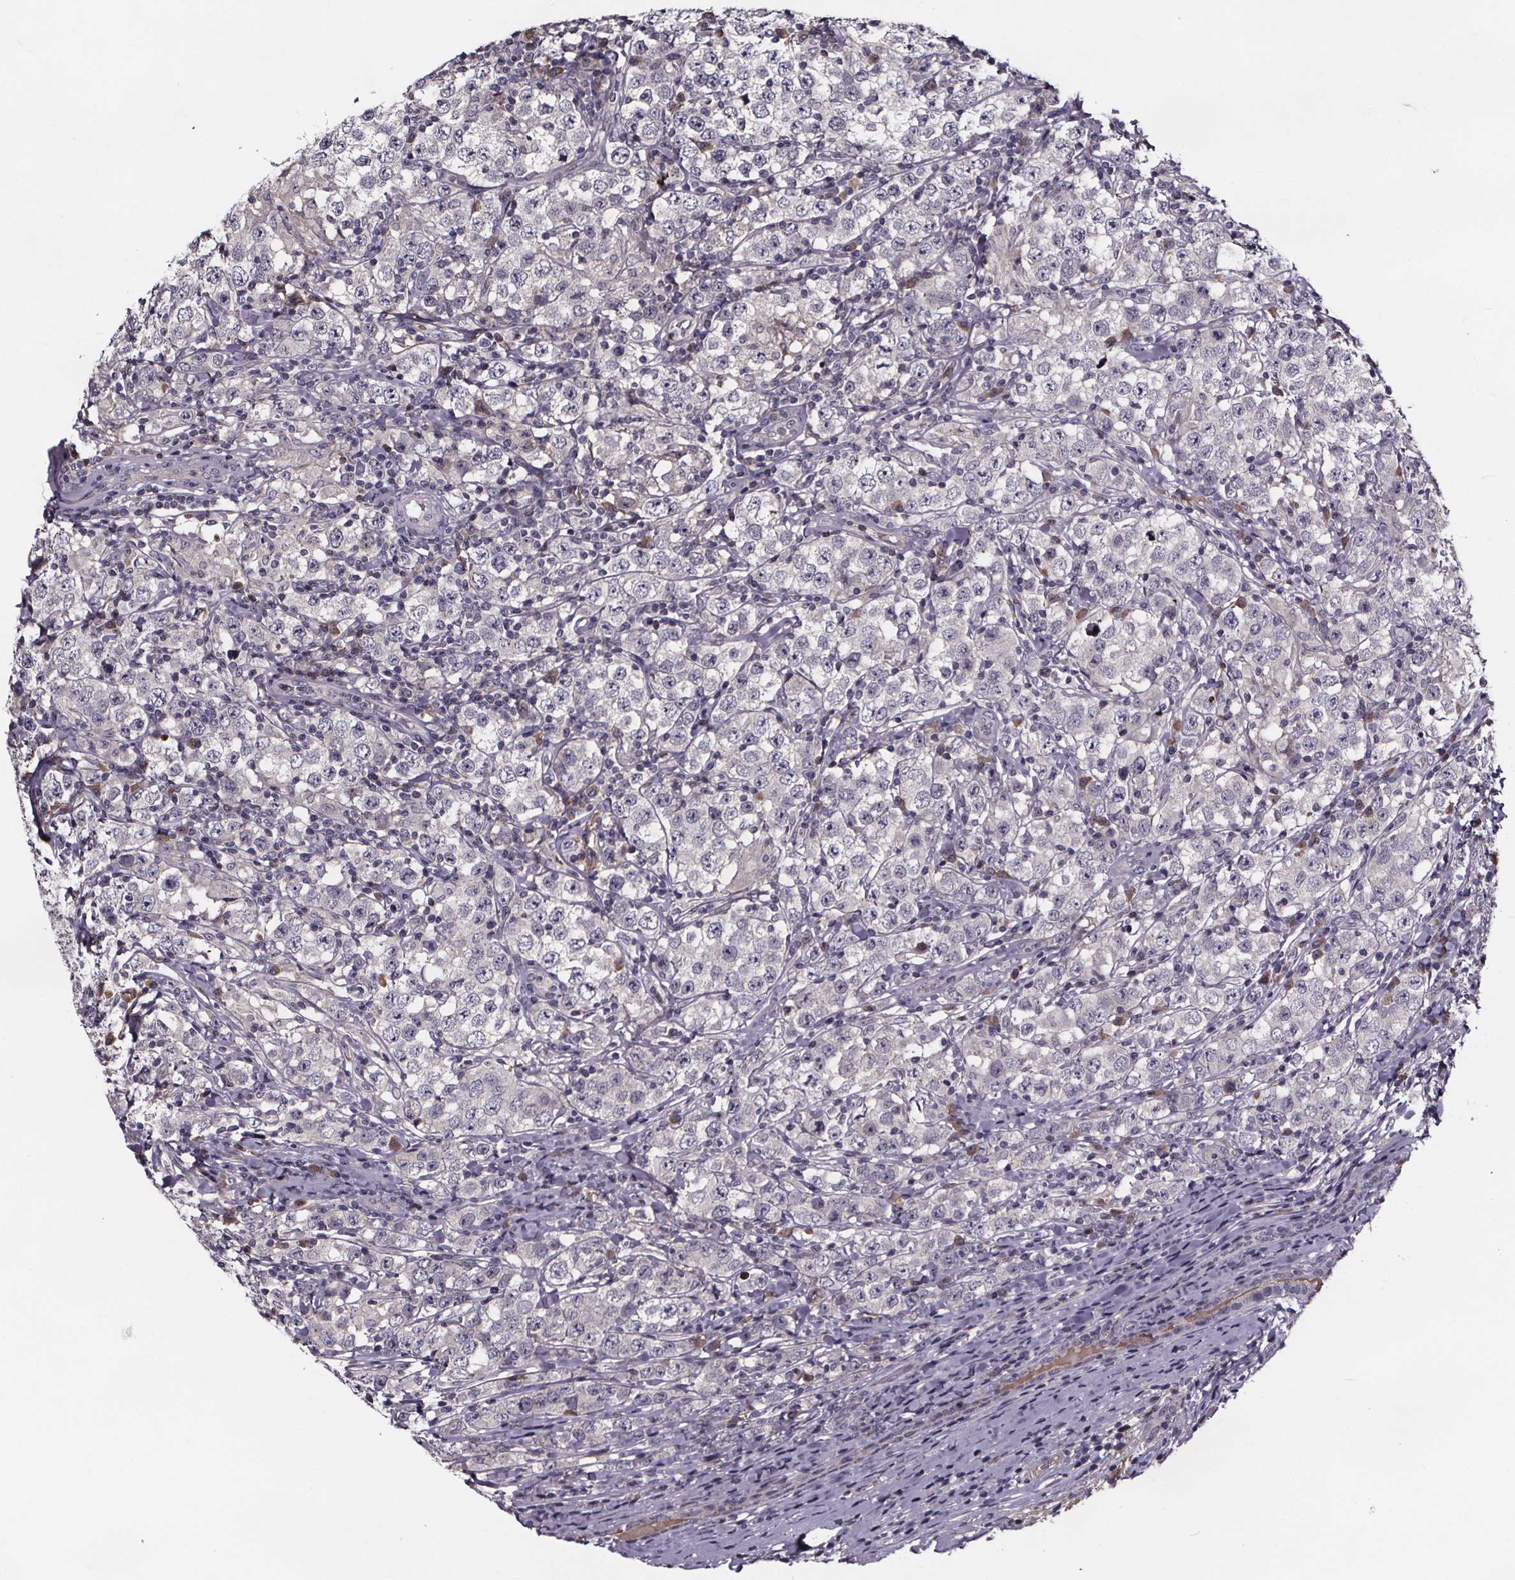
{"staining": {"intensity": "negative", "quantity": "none", "location": "none"}, "tissue": "testis cancer", "cell_type": "Tumor cells", "image_type": "cancer", "snomed": [{"axis": "morphology", "description": "Seminoma, NOS"}, {"axis": "morphology", "description": "Carcinoma, Embryonal, NOS"}, {"axis": "topography", "description": "Testis"}], "caption": "The immunohistochemistry (IHC) histopathology image has no significant expression in tumor cells of testis cancer (seminoma) tissue.", "gene": "NPHP4", "patient": {"sex": "male", "age": 41}}